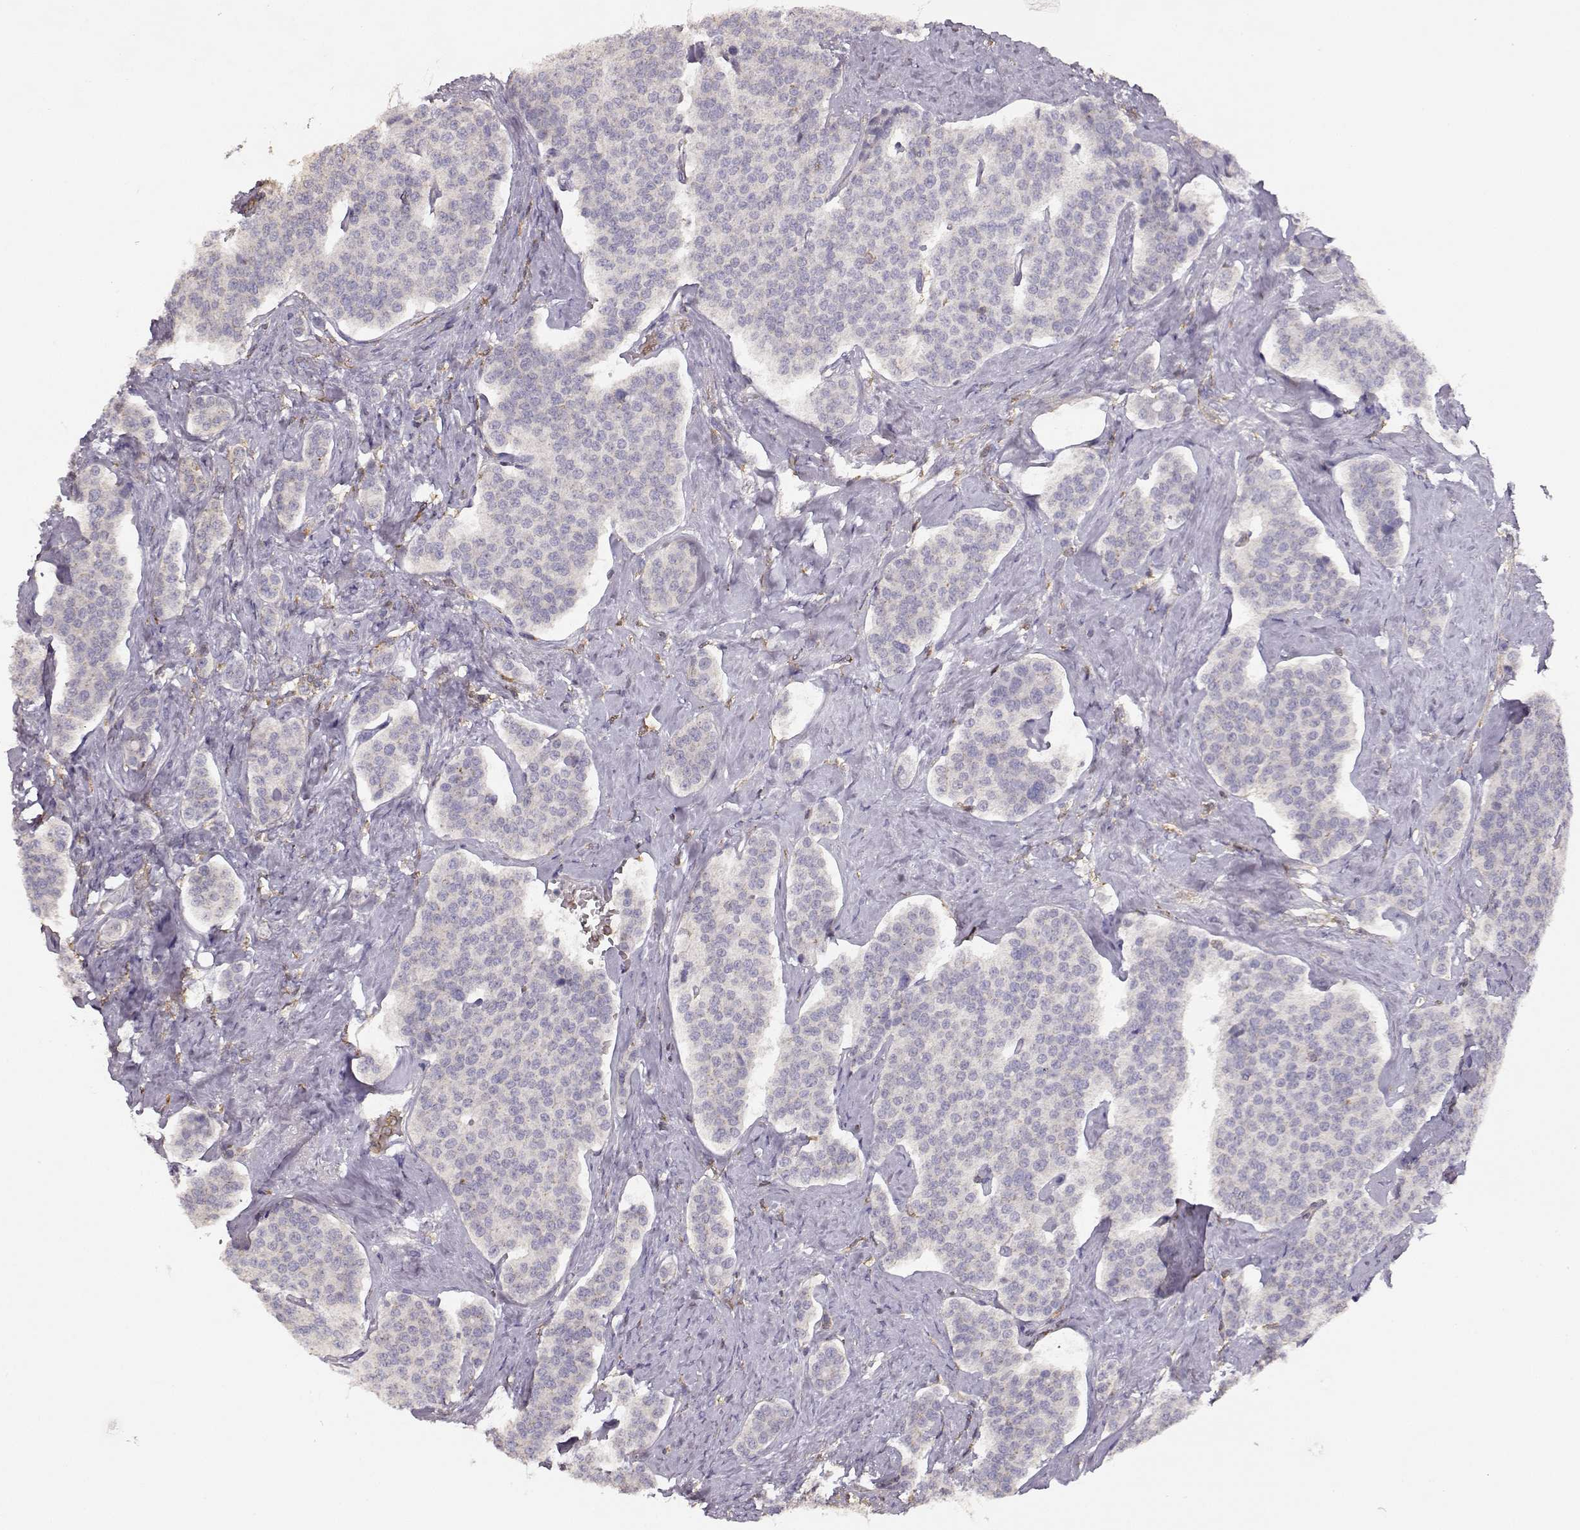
{"staining": {"intensity": "negative", "quantity": "none", "location": "none"}, "tissue": "carcinoid", "cell_type": "Tumor cells", "image_type": "cancer", "snomed": [{"axis": "morphology", "description": "Carcinoid, malignant, NOS"}, {"axis": "topography", "description": "Small intestine"}], "caption": "The micrograph exhibits no significant staining in tumor cells of carcinoid (malignant). Nuclei are stained in blue.", "gene": "VAV1", "patient": {"sex": "female", "age": 58}}